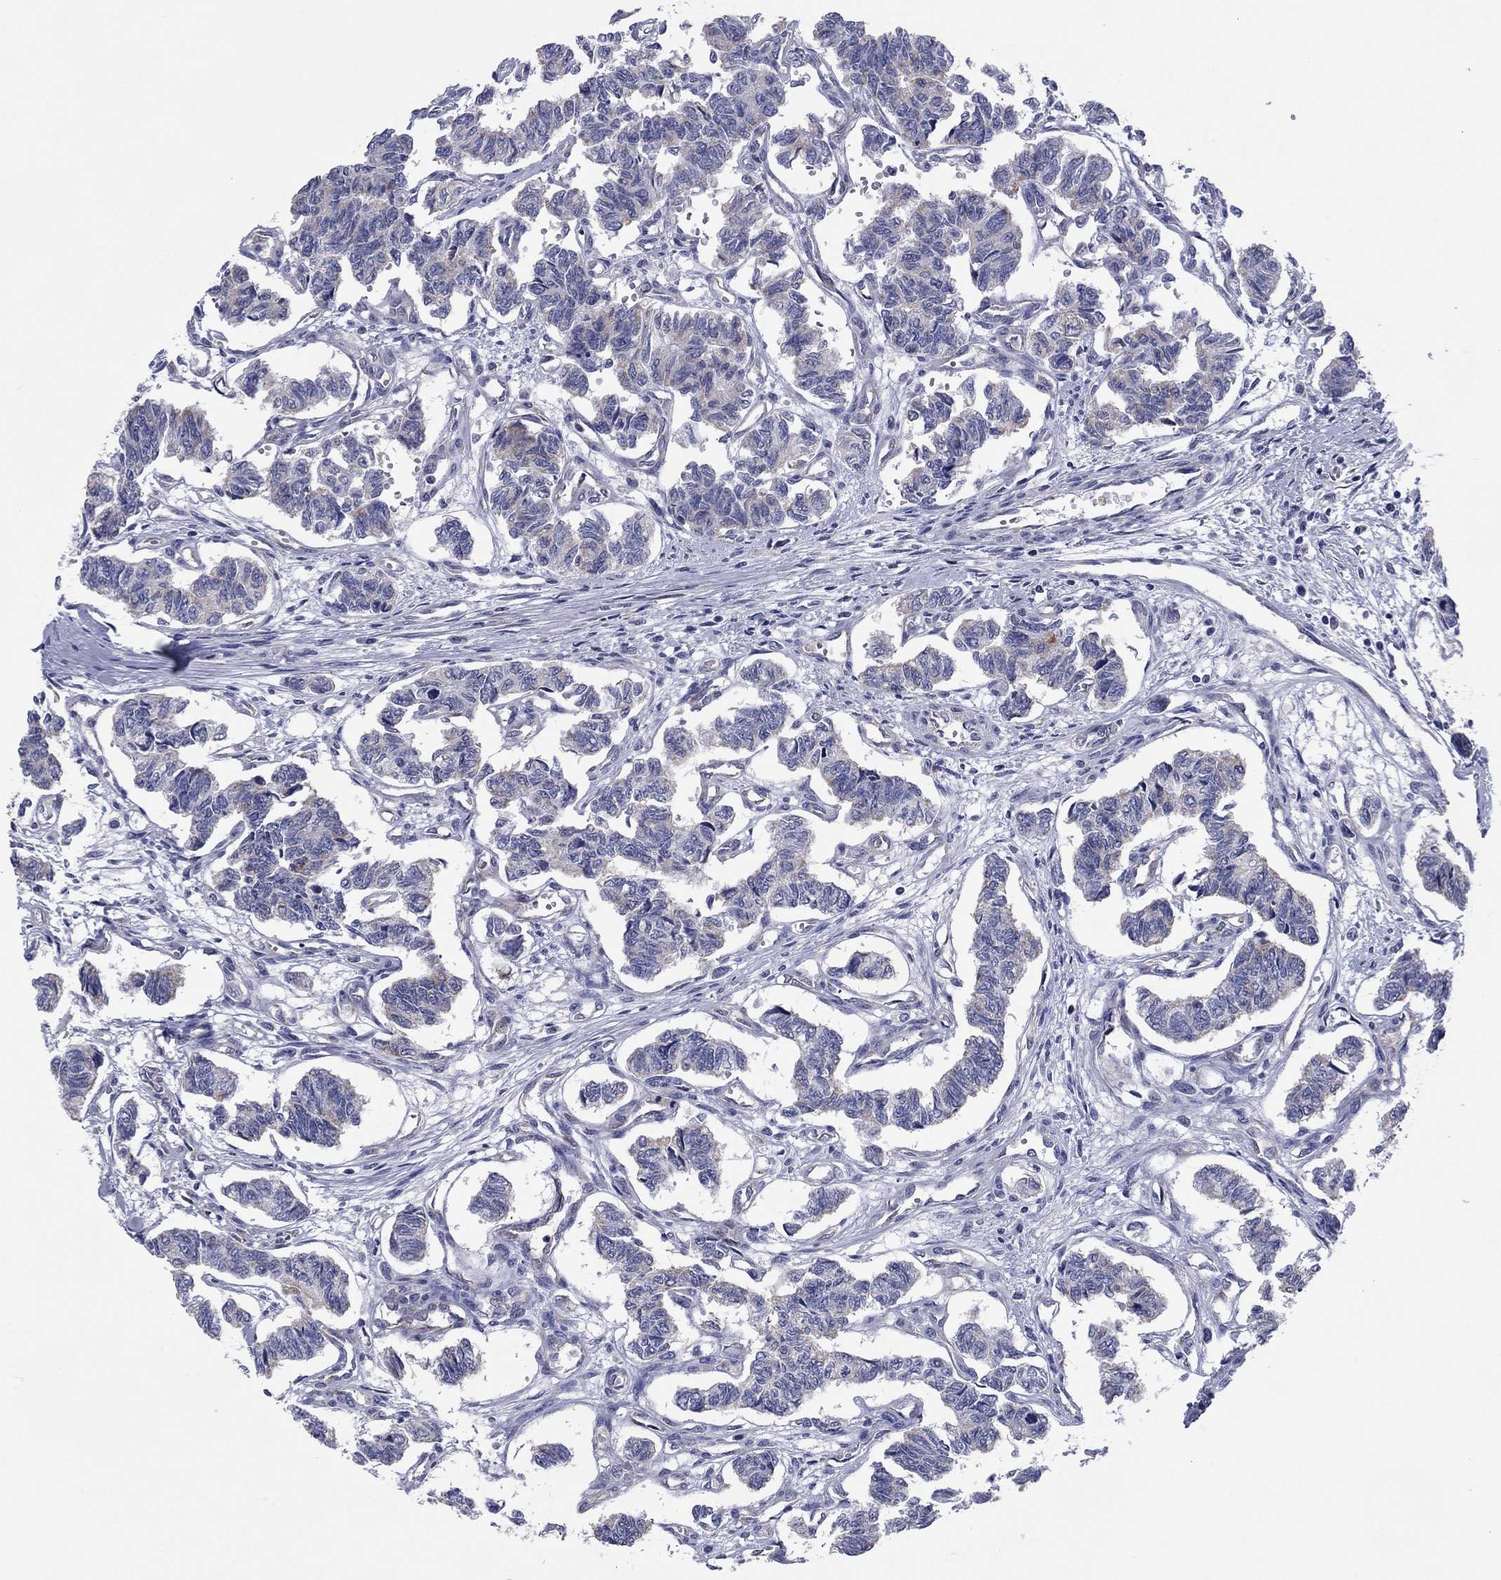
{"staining": {"intensity": "negative", "quantity": "none", "location": "none"}, "tissue": "carcinoid", "cell_type": "Tumor cells", "image_type": "cancer", "snomed": [{"axis": "morphology", "description": "Carcinoid, malignant, NOS"}, {"axis": "topography", "description": "Kidney"}], "caption": "The photomicrograph demonstrates no staining of tumor cells in carcinoid (malignant).", "gene": "MGST3", "patient": {"sex": "female", "age": 41}}